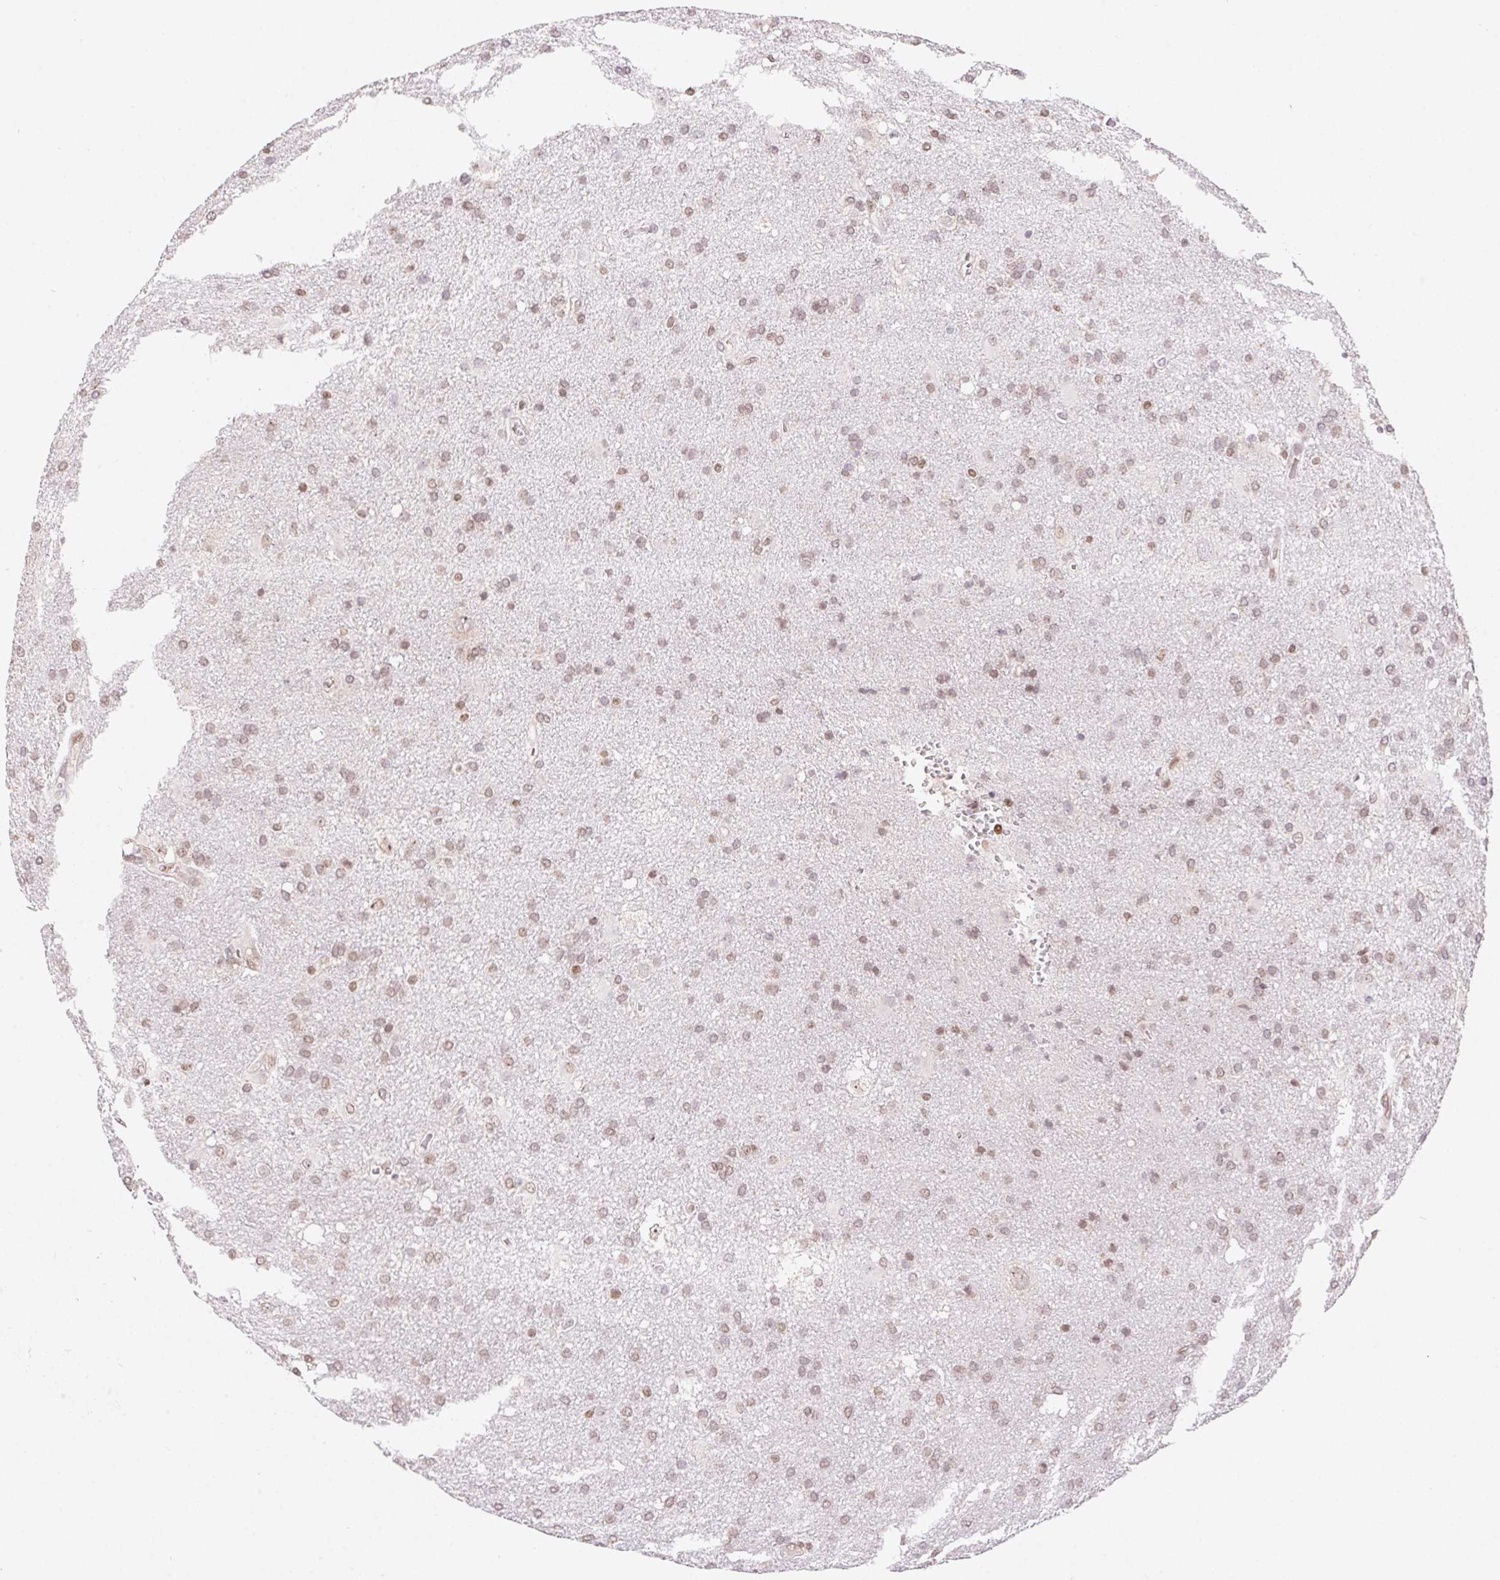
{"staining": {"intensity": "weak", "quantity": ">75%", "location": "nuclear"}, "tissue": "glioma", "cell_type": "Tumor cells", "image_type": "cancer", "snomed": [{"axis": "morphology", "description": "Glioma, malignant, Low grade"}, {"axis": "topography", "description": "Brain"}], "caption": "Brown immunohistochemical staining in human low-grade glioma (malignant) shows weak nuclear staining in about >75% of tumor cells.", "gene": "POLD3", "patient": {"sex": "male", "age": 66}}